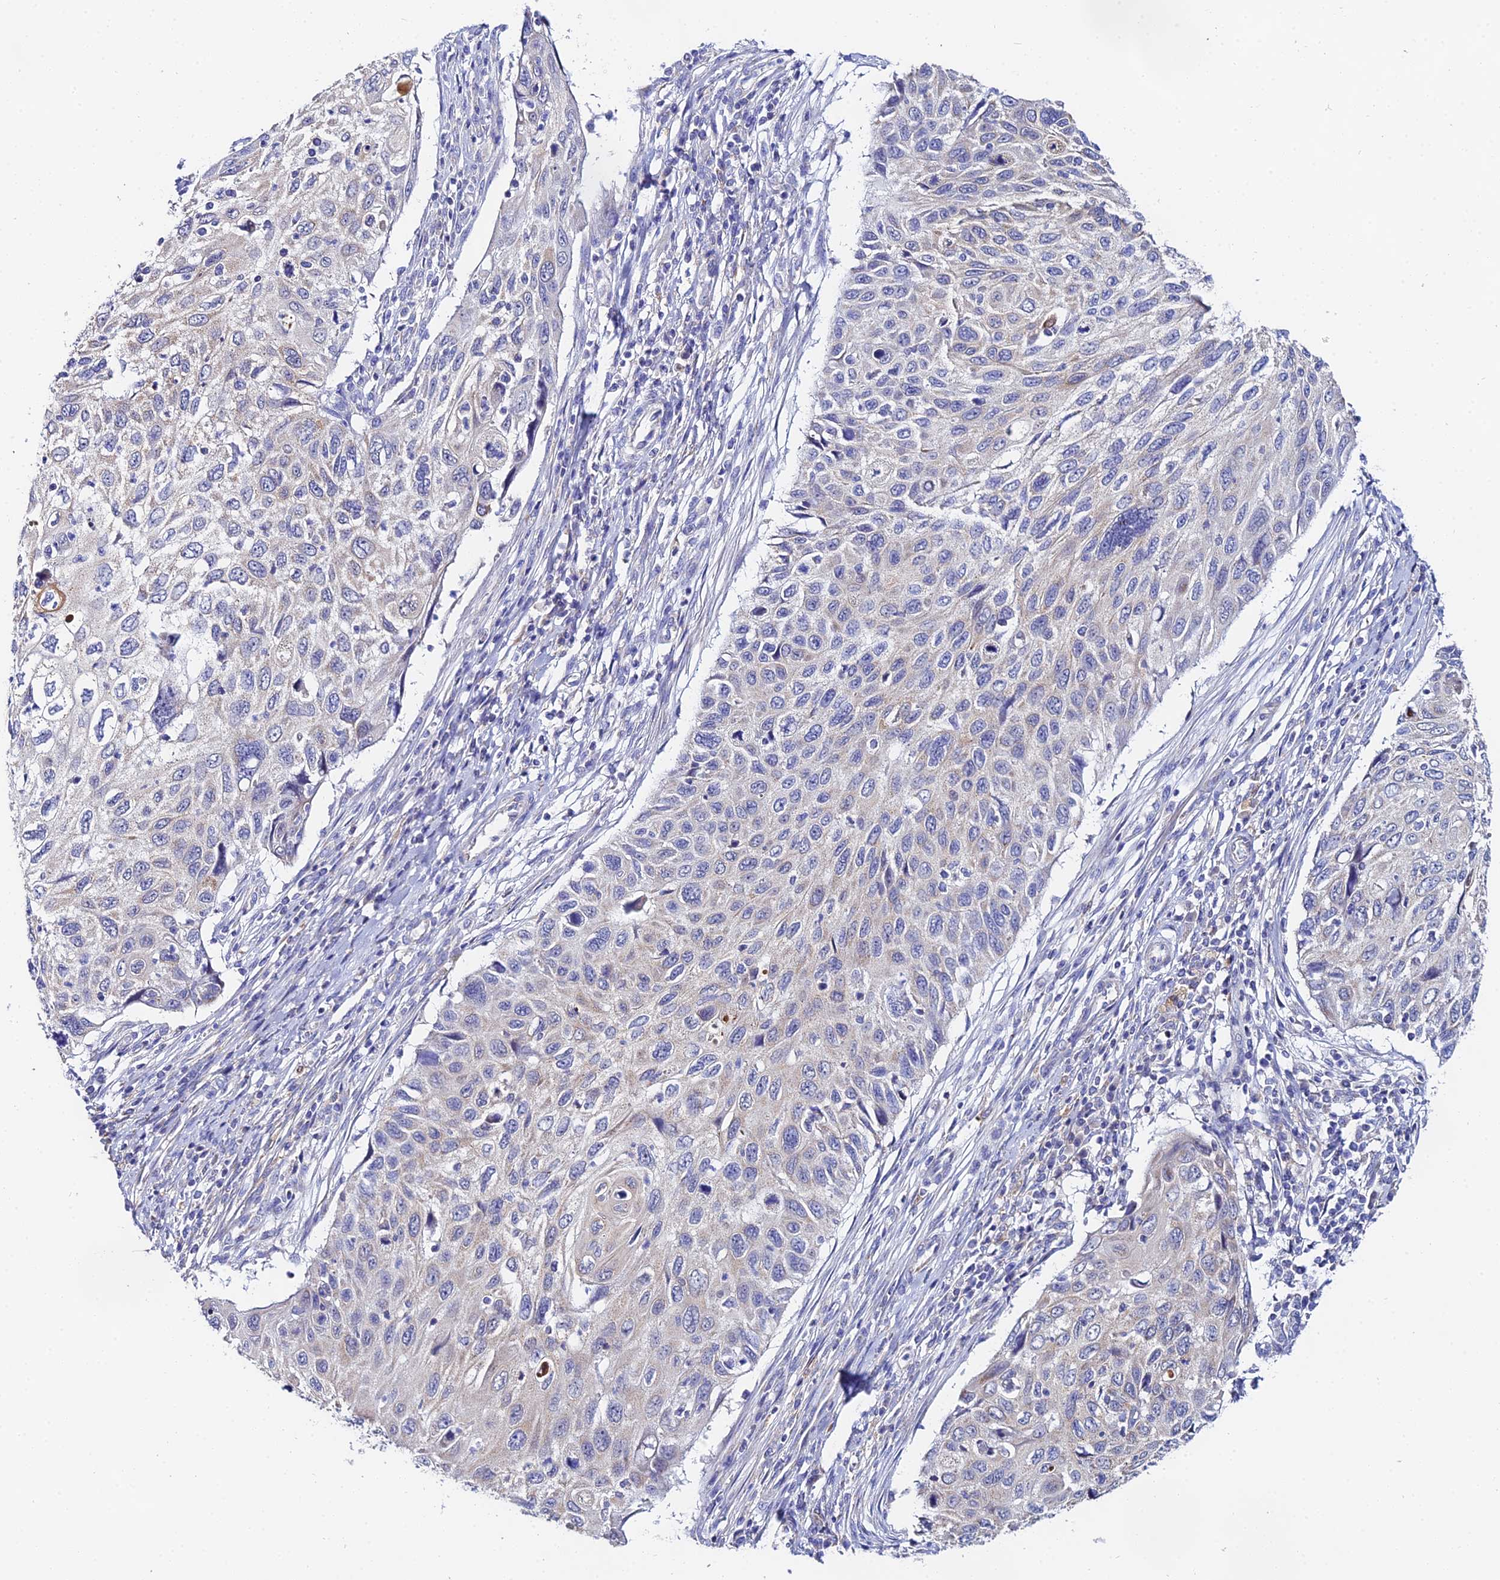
{"staining": {"intensity": "negative", "quantity": "none", "location": "none"}, "tissue": "cervical cancer", "cell_type": "Tumor cells", "image_type": "cancer", "snomed": [{"axis": "morphology", "description": "Squamous cell carcinoma, NOS"}, {"axis": "topography", "description": "Cervix"}], "caption": "This is an IHC photomicrograph of human cervical squamous cell carcinoma. There is no expression in tumor cells.", "gene": "PPP2R2C", "patient": {"sex": "female", "age": 70}}